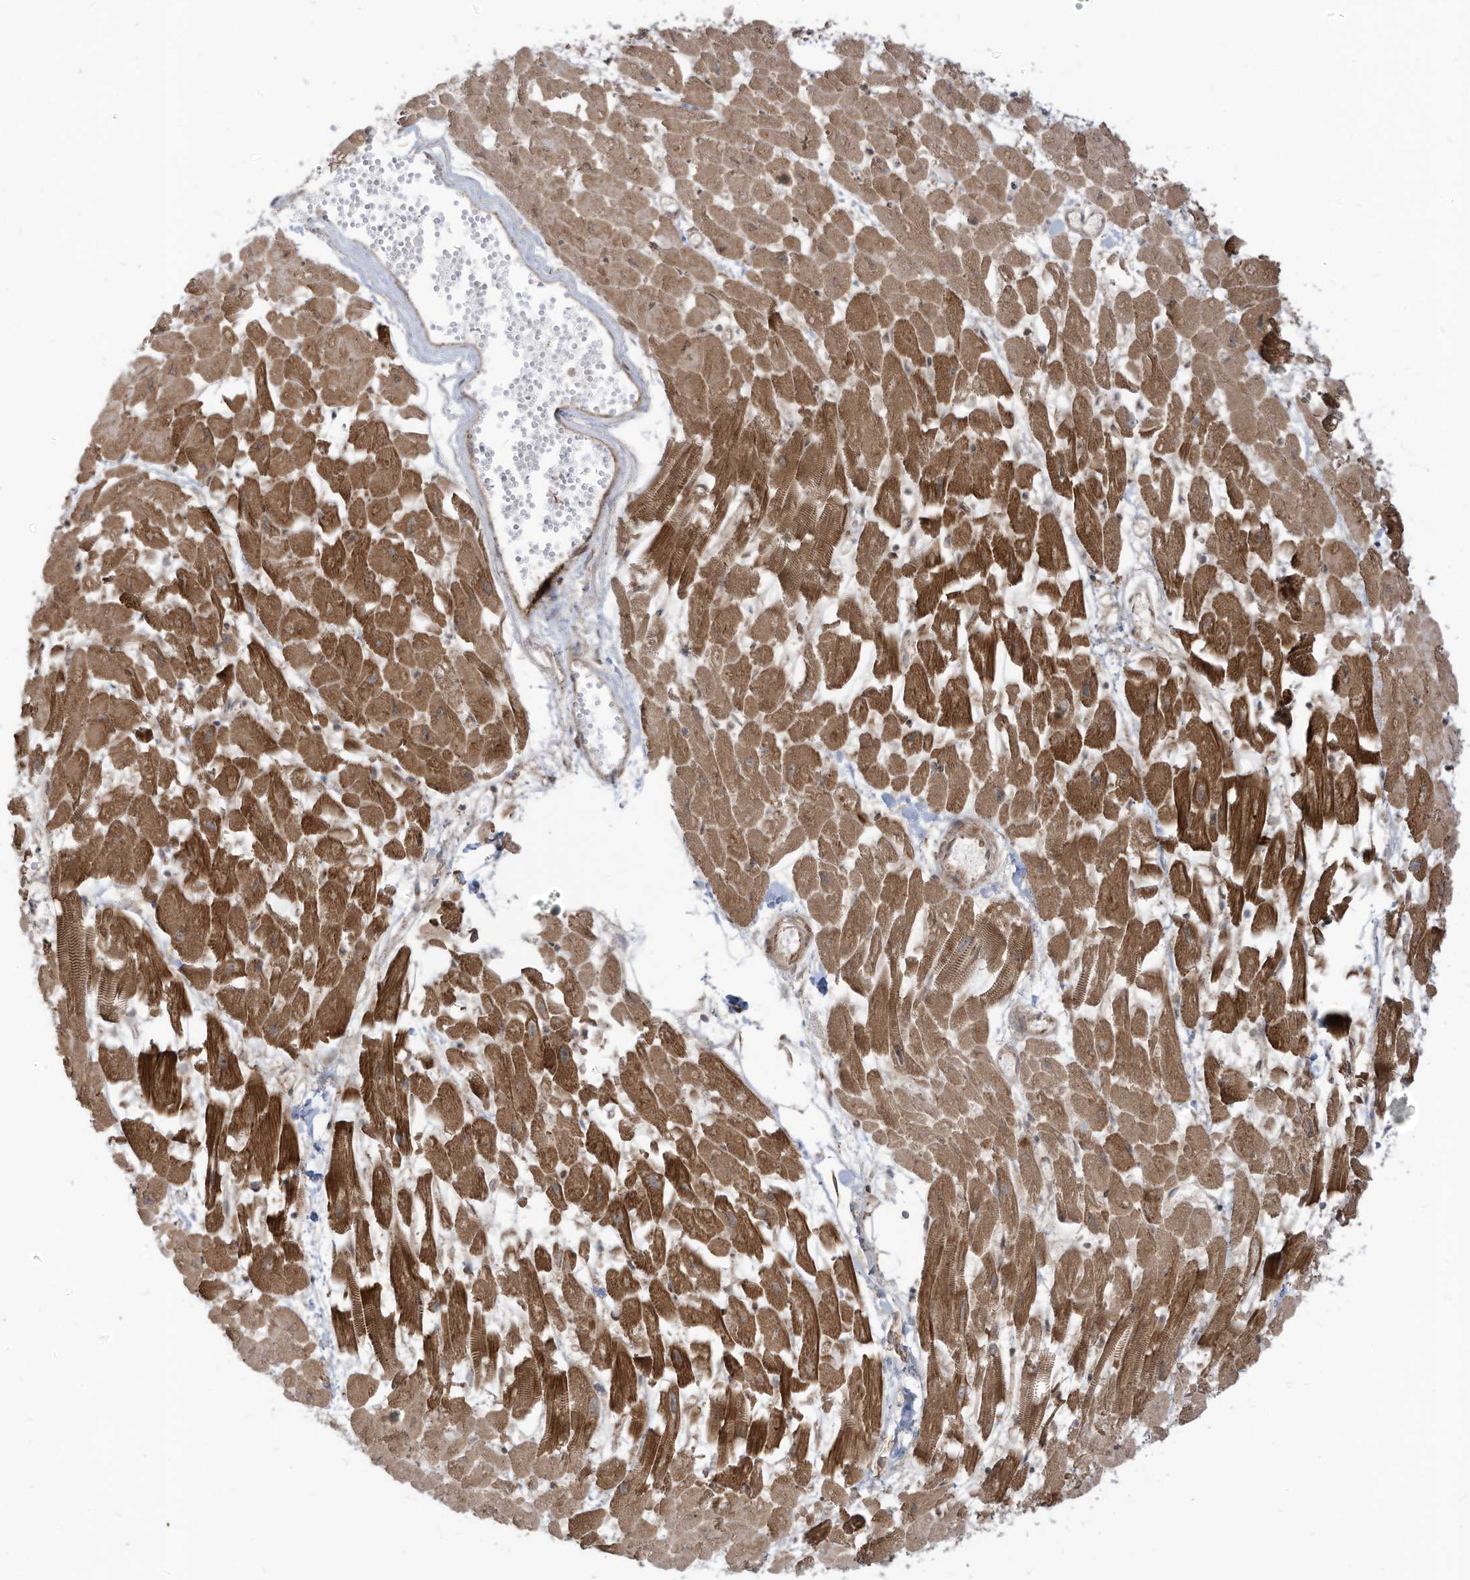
{"staining": {"intensity": "strong", "quantity": ">75%", "location": "cytoplasmic/membranous"}, "tissue": "heart muscle", "cell_type": "Cardiomyocytes", "image_type": "normal", "snomed": [{"axis": "morphology", "description": "Normal tissue, NOS"}, {"axis": "topography", "description": "Heart"}], "caption": "Immunohistochemical staining of normal human heart muscle shows high levels of strong cytoplasmic/membranous expression in approximately >75% of cardiomyocytes.", "gene": "TRIM67", "patient": {"sex": "female", "age": 64}}